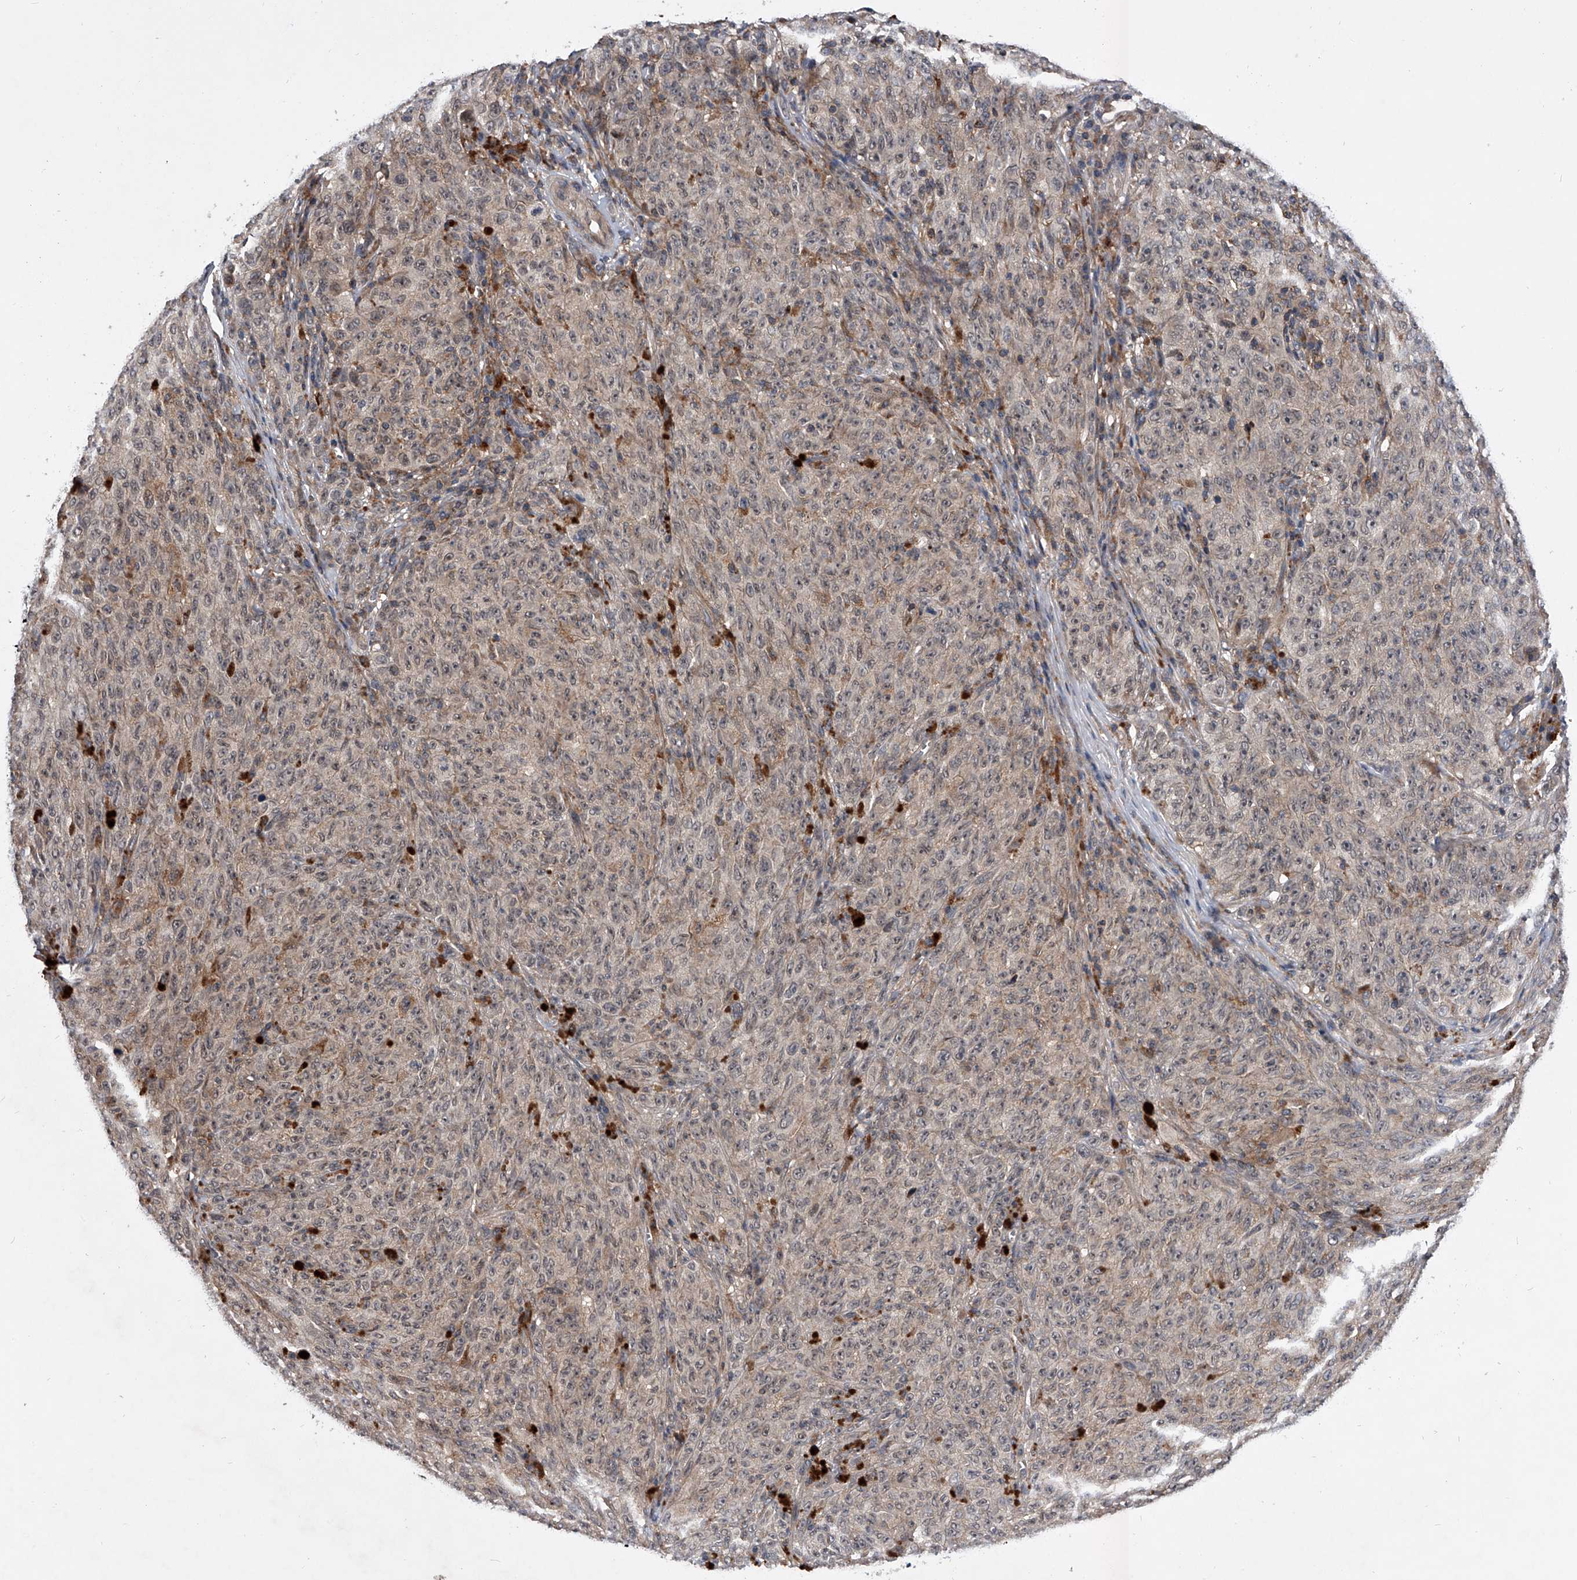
{"staining": {"intensity": "negative", "quantity": "none", "location": "none"}, "tissue": "melanoma", "cell_type": "Tumor cells", "image_type": "cancer", "snomed": [{"axis": "morphology", "description": "Malignant melanoma, NOS"}, {"axis": "topography", "description": "Skin"}], "caption": "Protein analysis of malignant melanoma reveals no significant staining in tumor cells. The staining was performed using DAB (3,3'-diaminobenzidine) to visualize the protein expression in brown, while the nuclei were stained in blue with hematoxylin (Magnification: 20x).", "gene": "ZNF30", "patient": {"sex": "female", "age": 82}}